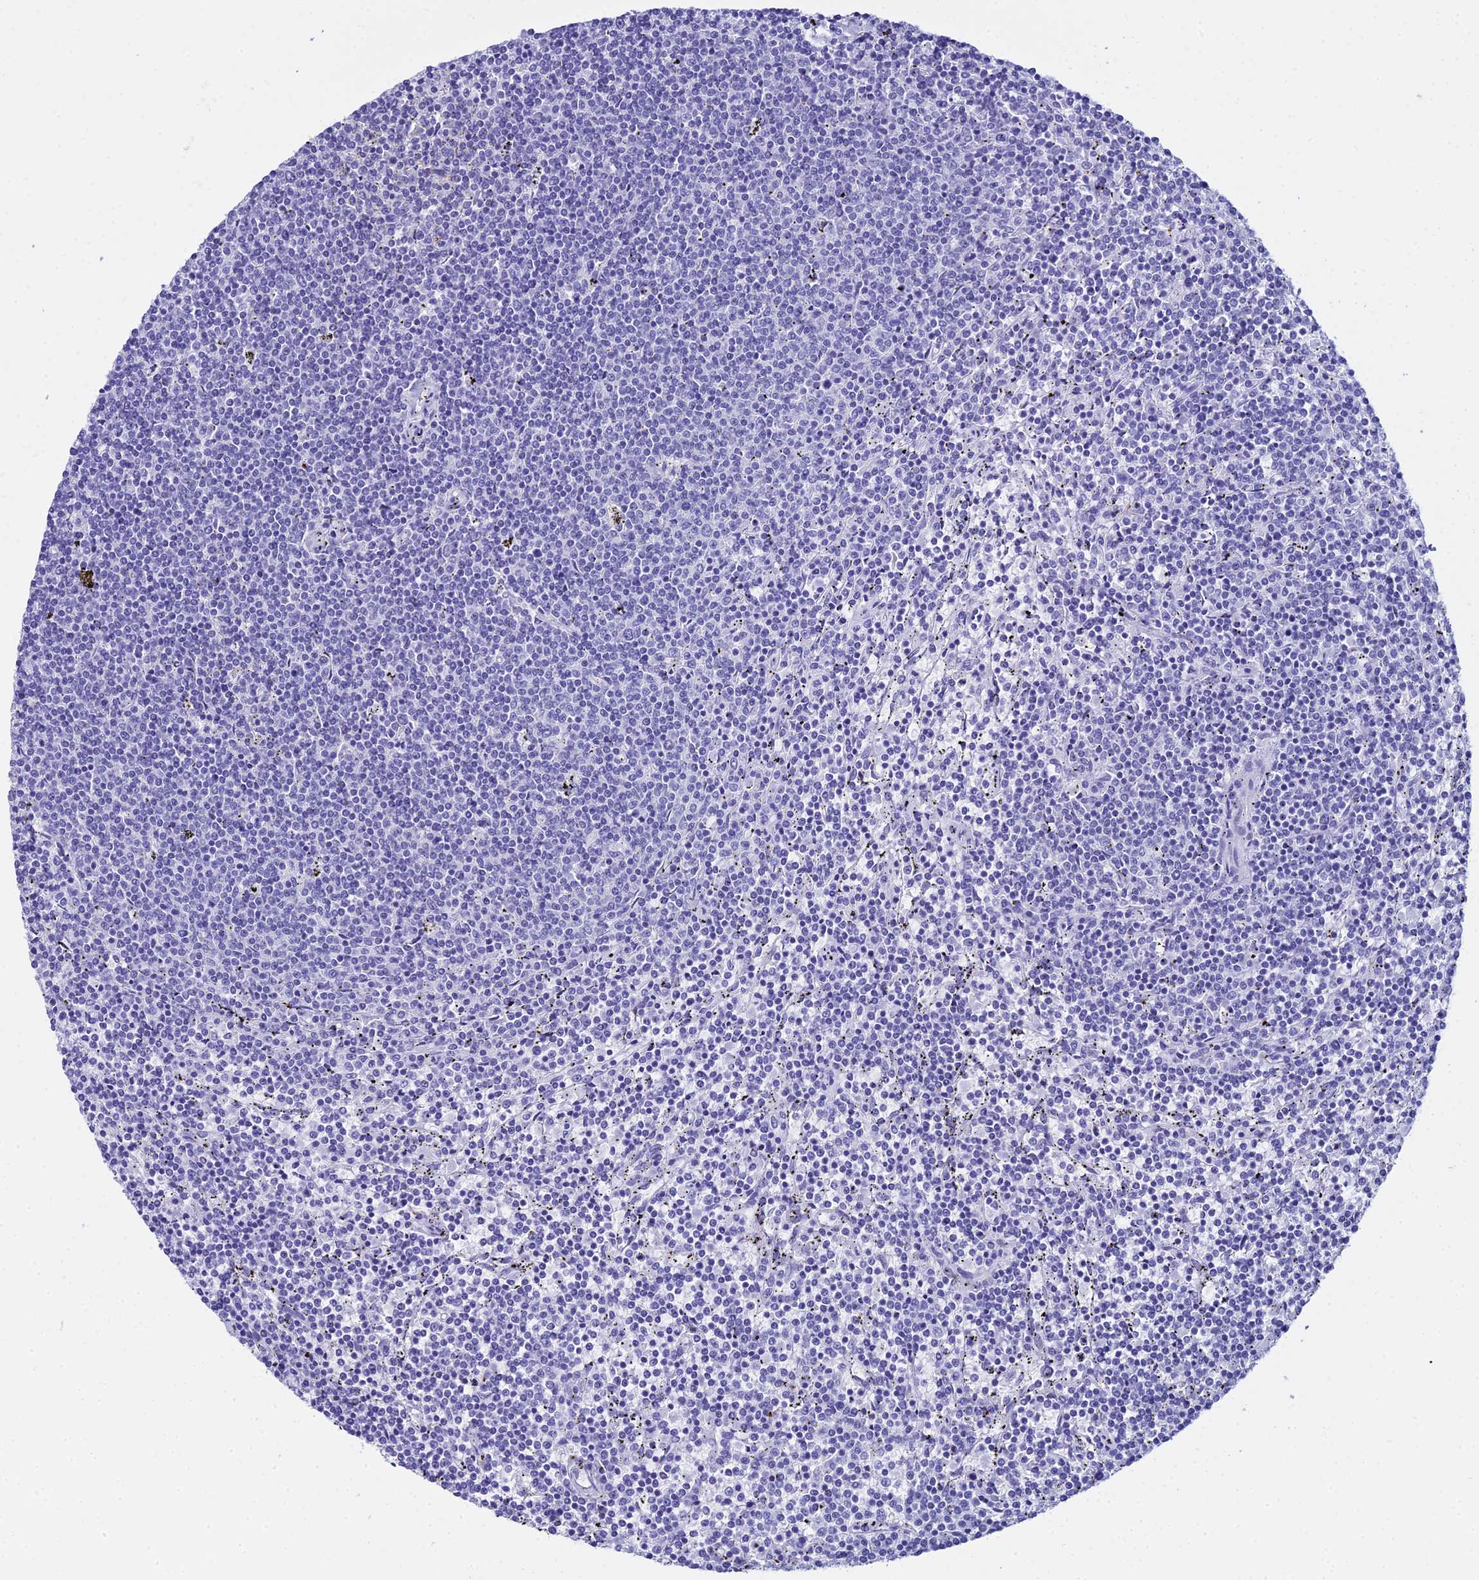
{"staining": {"intensity": "negative", "quantity": "none", "location": "none"}, "tissue": "lymphoma", "cell_type": "Tumor cells", "image_type": "cancer", "snomed": [{"axis": "morphology", "description": "Malignant lymphoma, non-Hodgkin's type, Low grade"}, {"axis": "topography", "description": "Spleen"}], "caption": "Human lymphoma stained for a protein using IHC demonstrates no expression in tumor cells.", "gene": "ZNF442", "patient": {"sex": "female", "age": 50}}